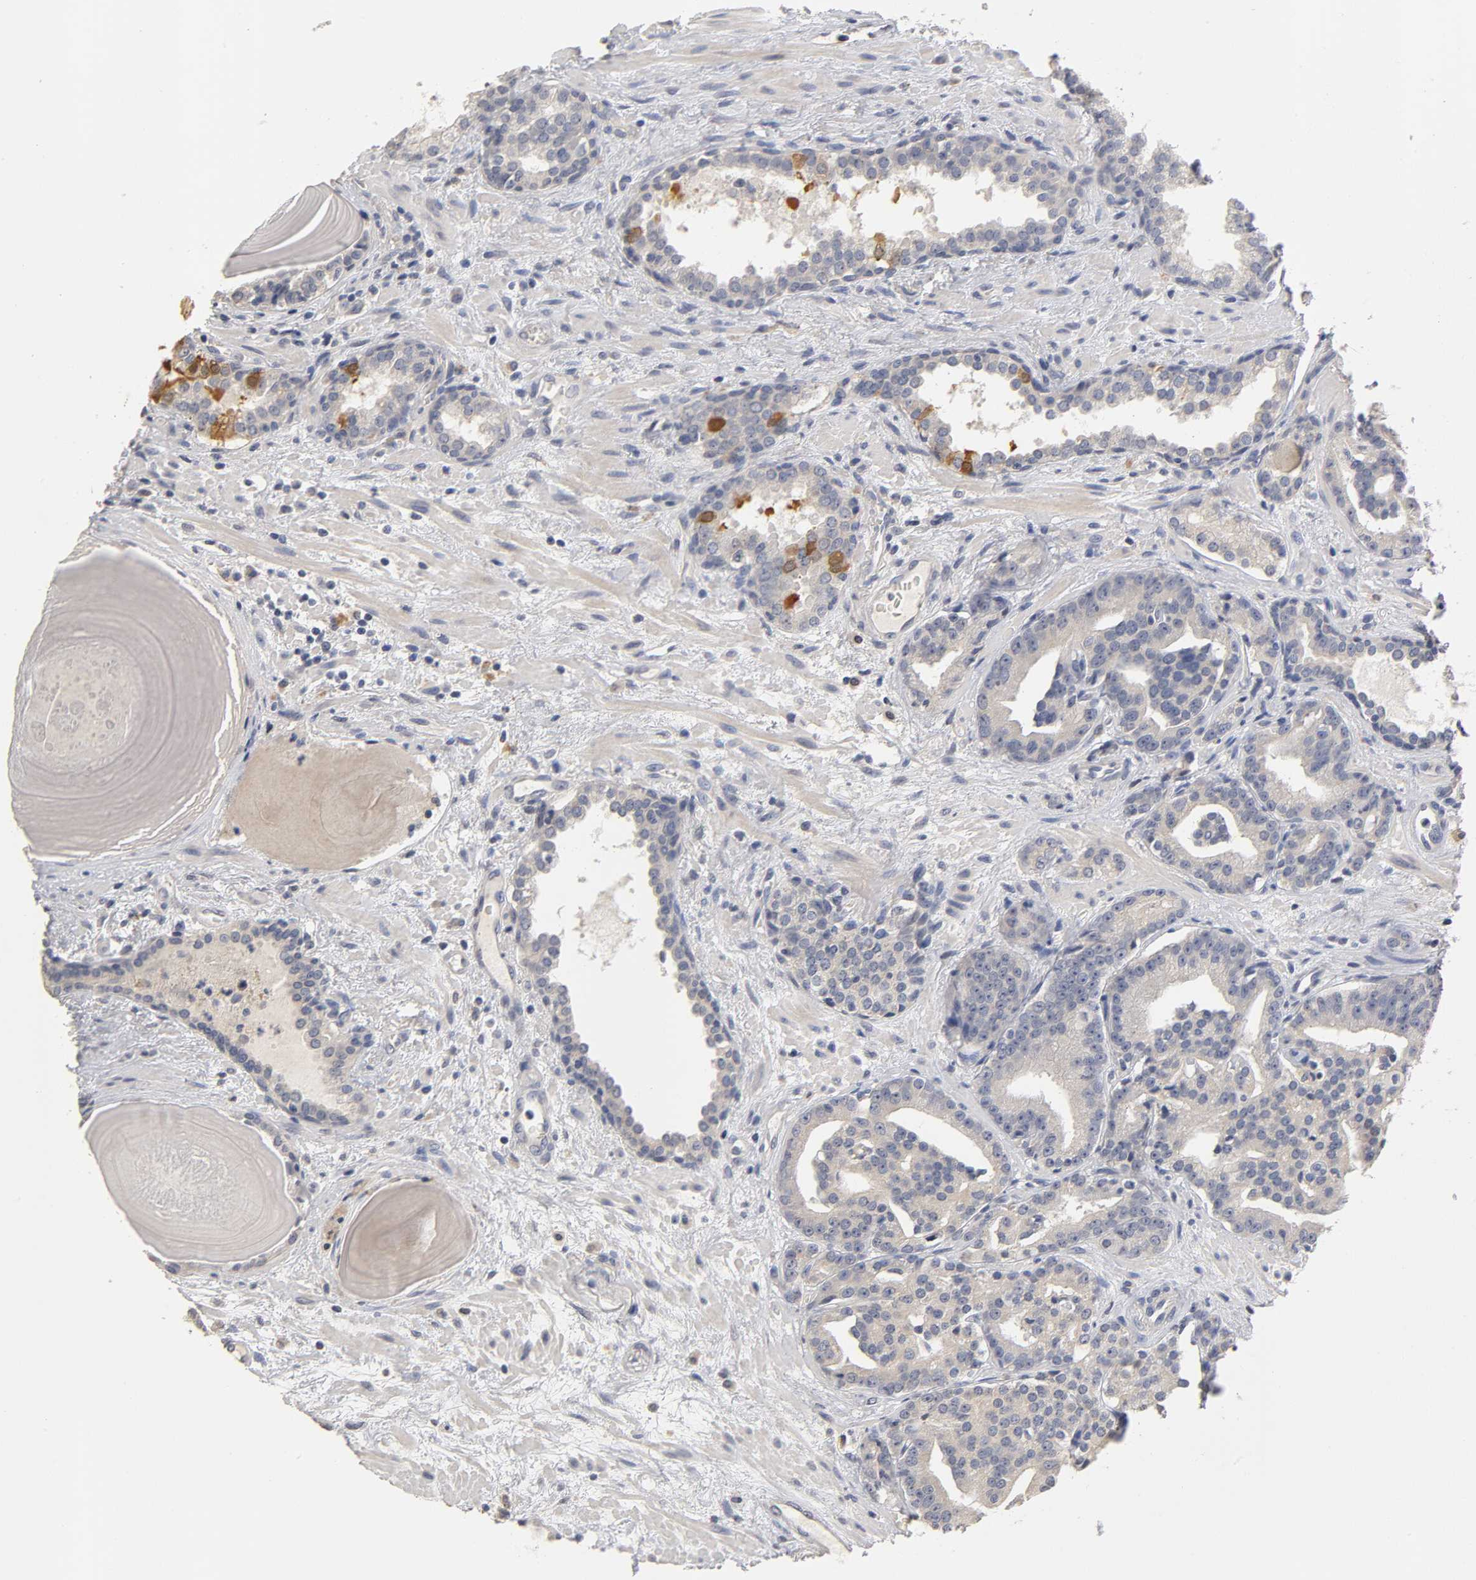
{"staining": {"intensity": "negative", "quantity": "none", "location": "none"}, "tissue": "prostate cancer", "cell_type": "Tumor cells", "image_type": "cancer", "snomed": [{"axis": "morphology", "description": "Adenocarcinoma, Low grade"}, {"axis": "topography", "description": "Prostate"}], "caption": "Immunohistochemical staining of prostate cancer (low-grade adenocarcinoma) displays no significant staining in tumor cells.", "gene": "OVOL1", "patient": {"sex": "male", "age": 63}}